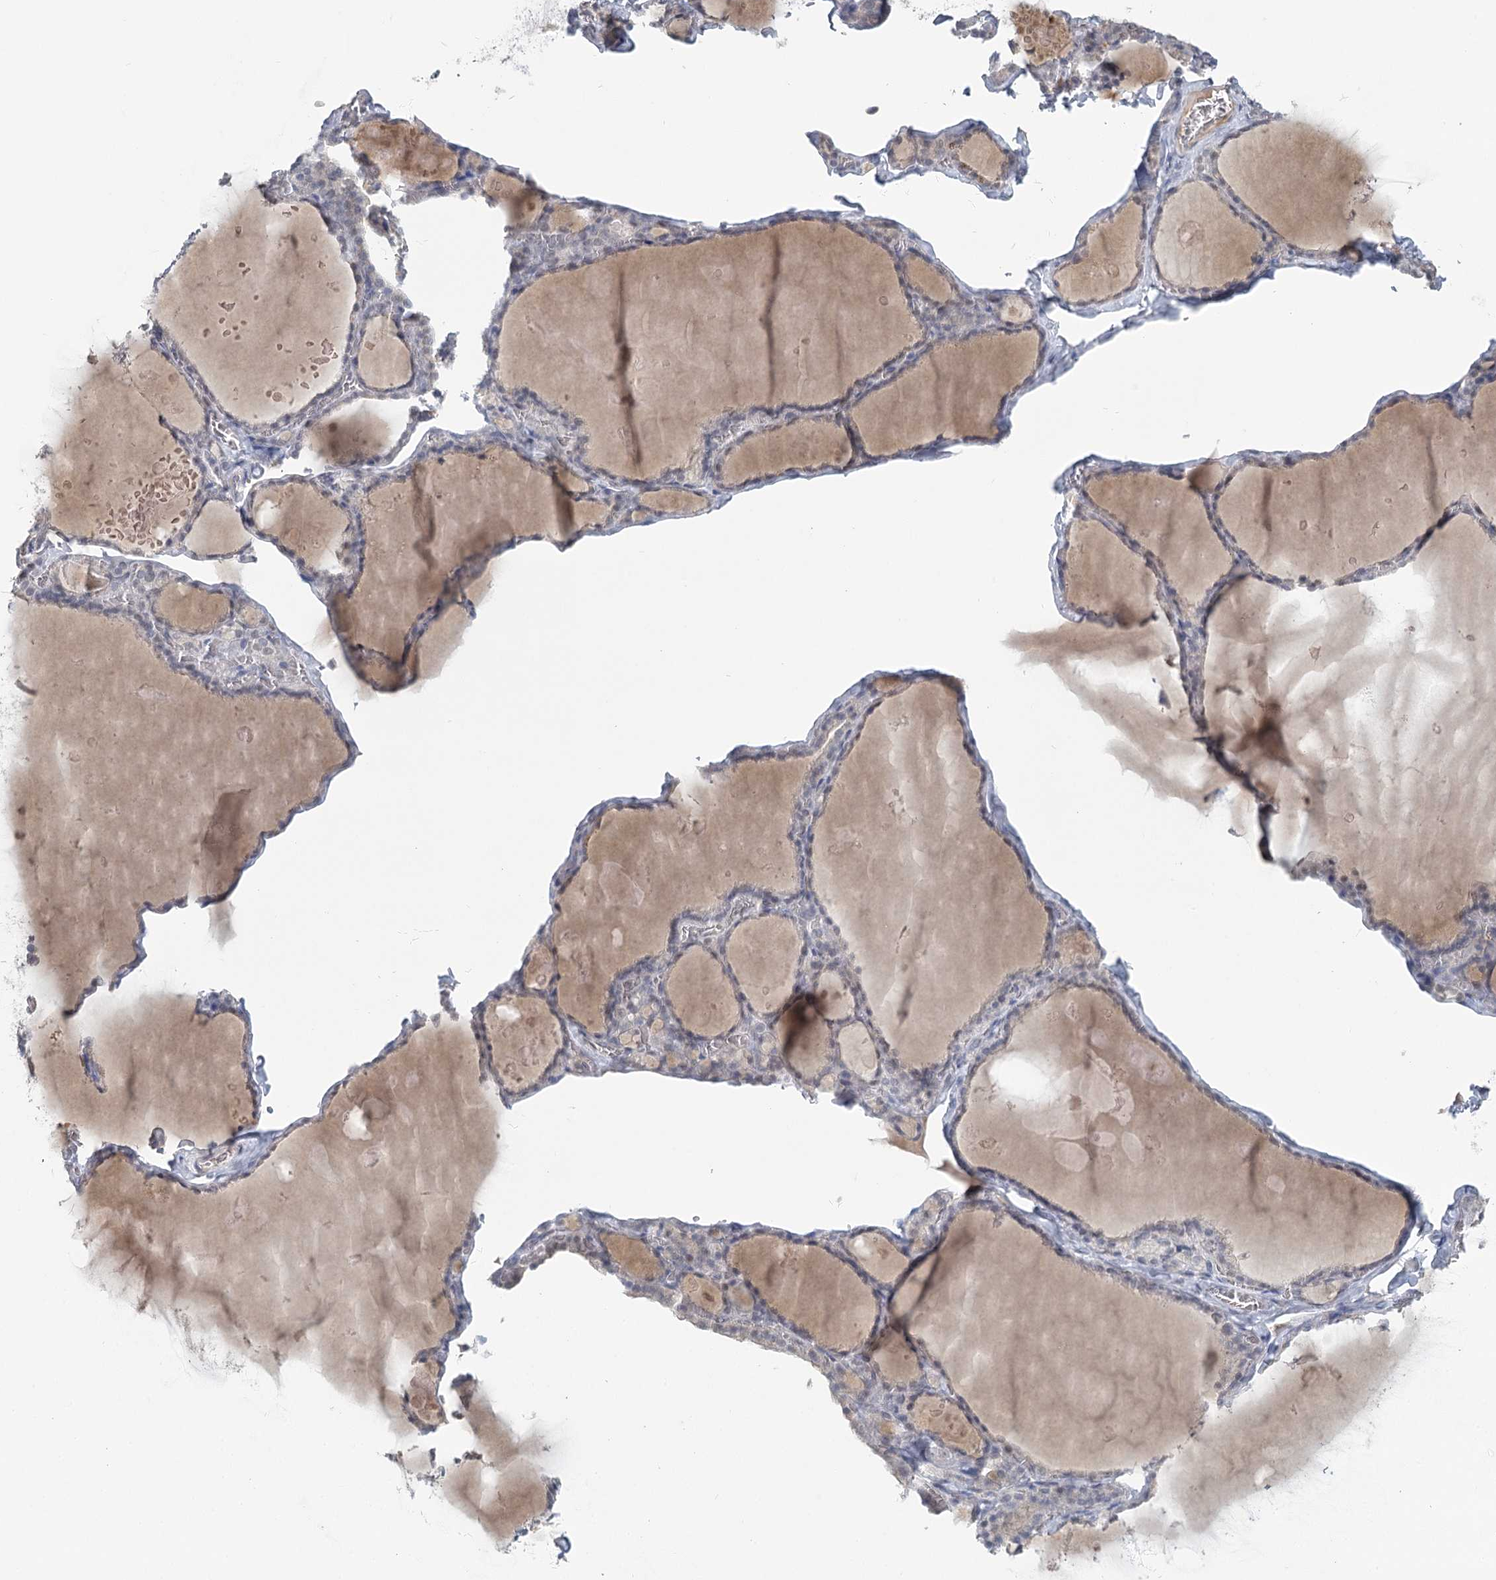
{"staining": {"intensity": "weak", "quantity": "25%-75%", "location": "nuclear"}, "tissue": "thyroid gland", "cell_type": "Glandular cells", "image_type": "normal", "snomed": [{"axis": "morphology", "description": "Normal tissue, NOS"}, {"axis": "topography", "description": "Thyroid gland"}], "caption": "Thyroid gland stained with DAB IHC shows low levels of weak nuclear staining in about 25%-75% of glandular cells. Using DAB (3,3'-diaminobenzidine) (brown) and hematoxylin (blue) stains, captured at high magnification using brightfield microscopy.", "gene": "USP11", "patient": {"sex": "male", "age": 56}}